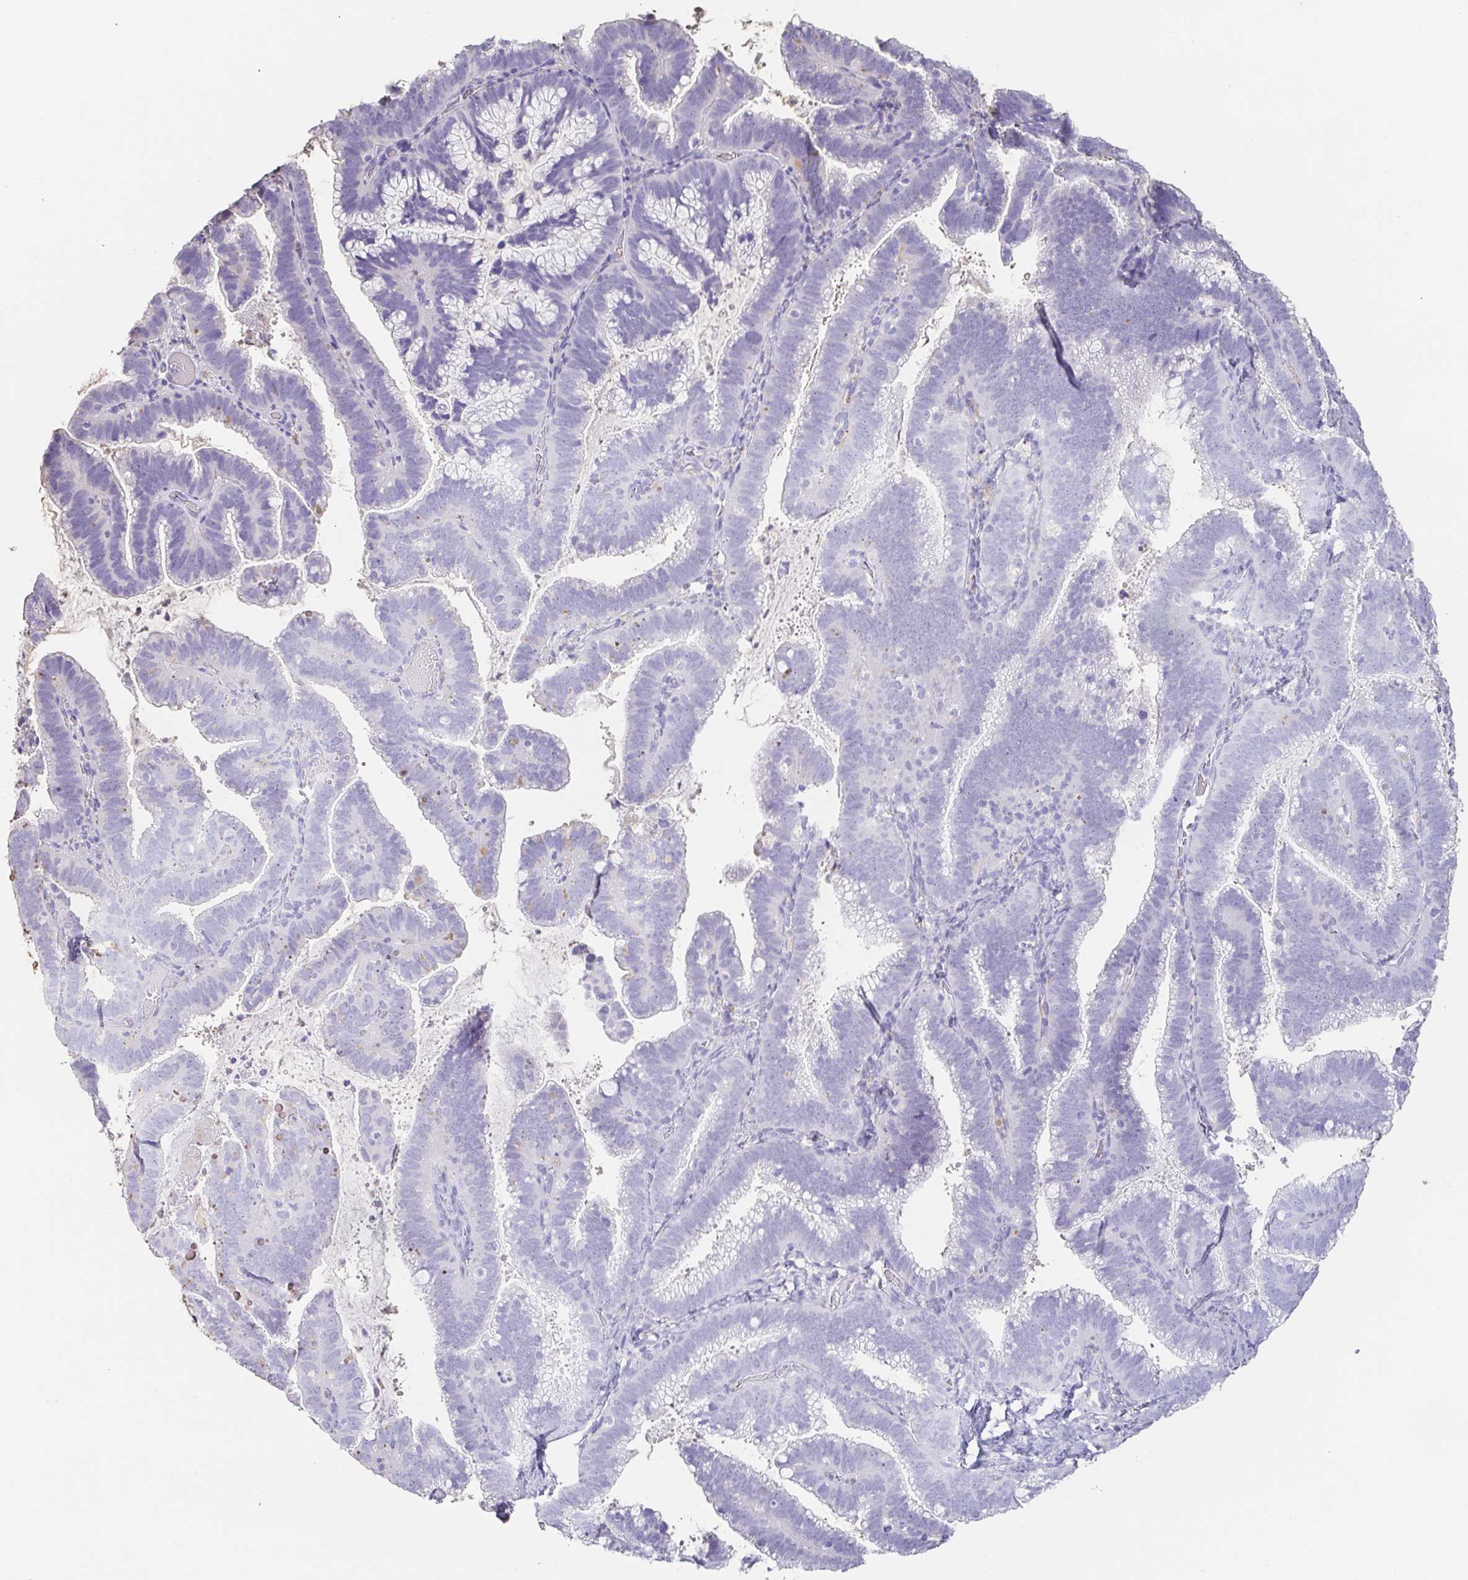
{"staining": {"intensity": "negative", "quantity": "none", "location": "none"}, "tissue": "cervical cancer", "cell_type": "Tumor cells", "image_type": "cancer", "snomed": [{"axis": "morphology", "description": "Adenocarcinoma, NOS"}, {"axis": "topography", "description": "Cervix"}], "caption": "Cervical cancer (adenocarcinoma) was stained to show a protein in brown. There is no significant expression in tumor cells.", "gene": "BPIFA2", "patient": {"sex": "female", "age": 61}}